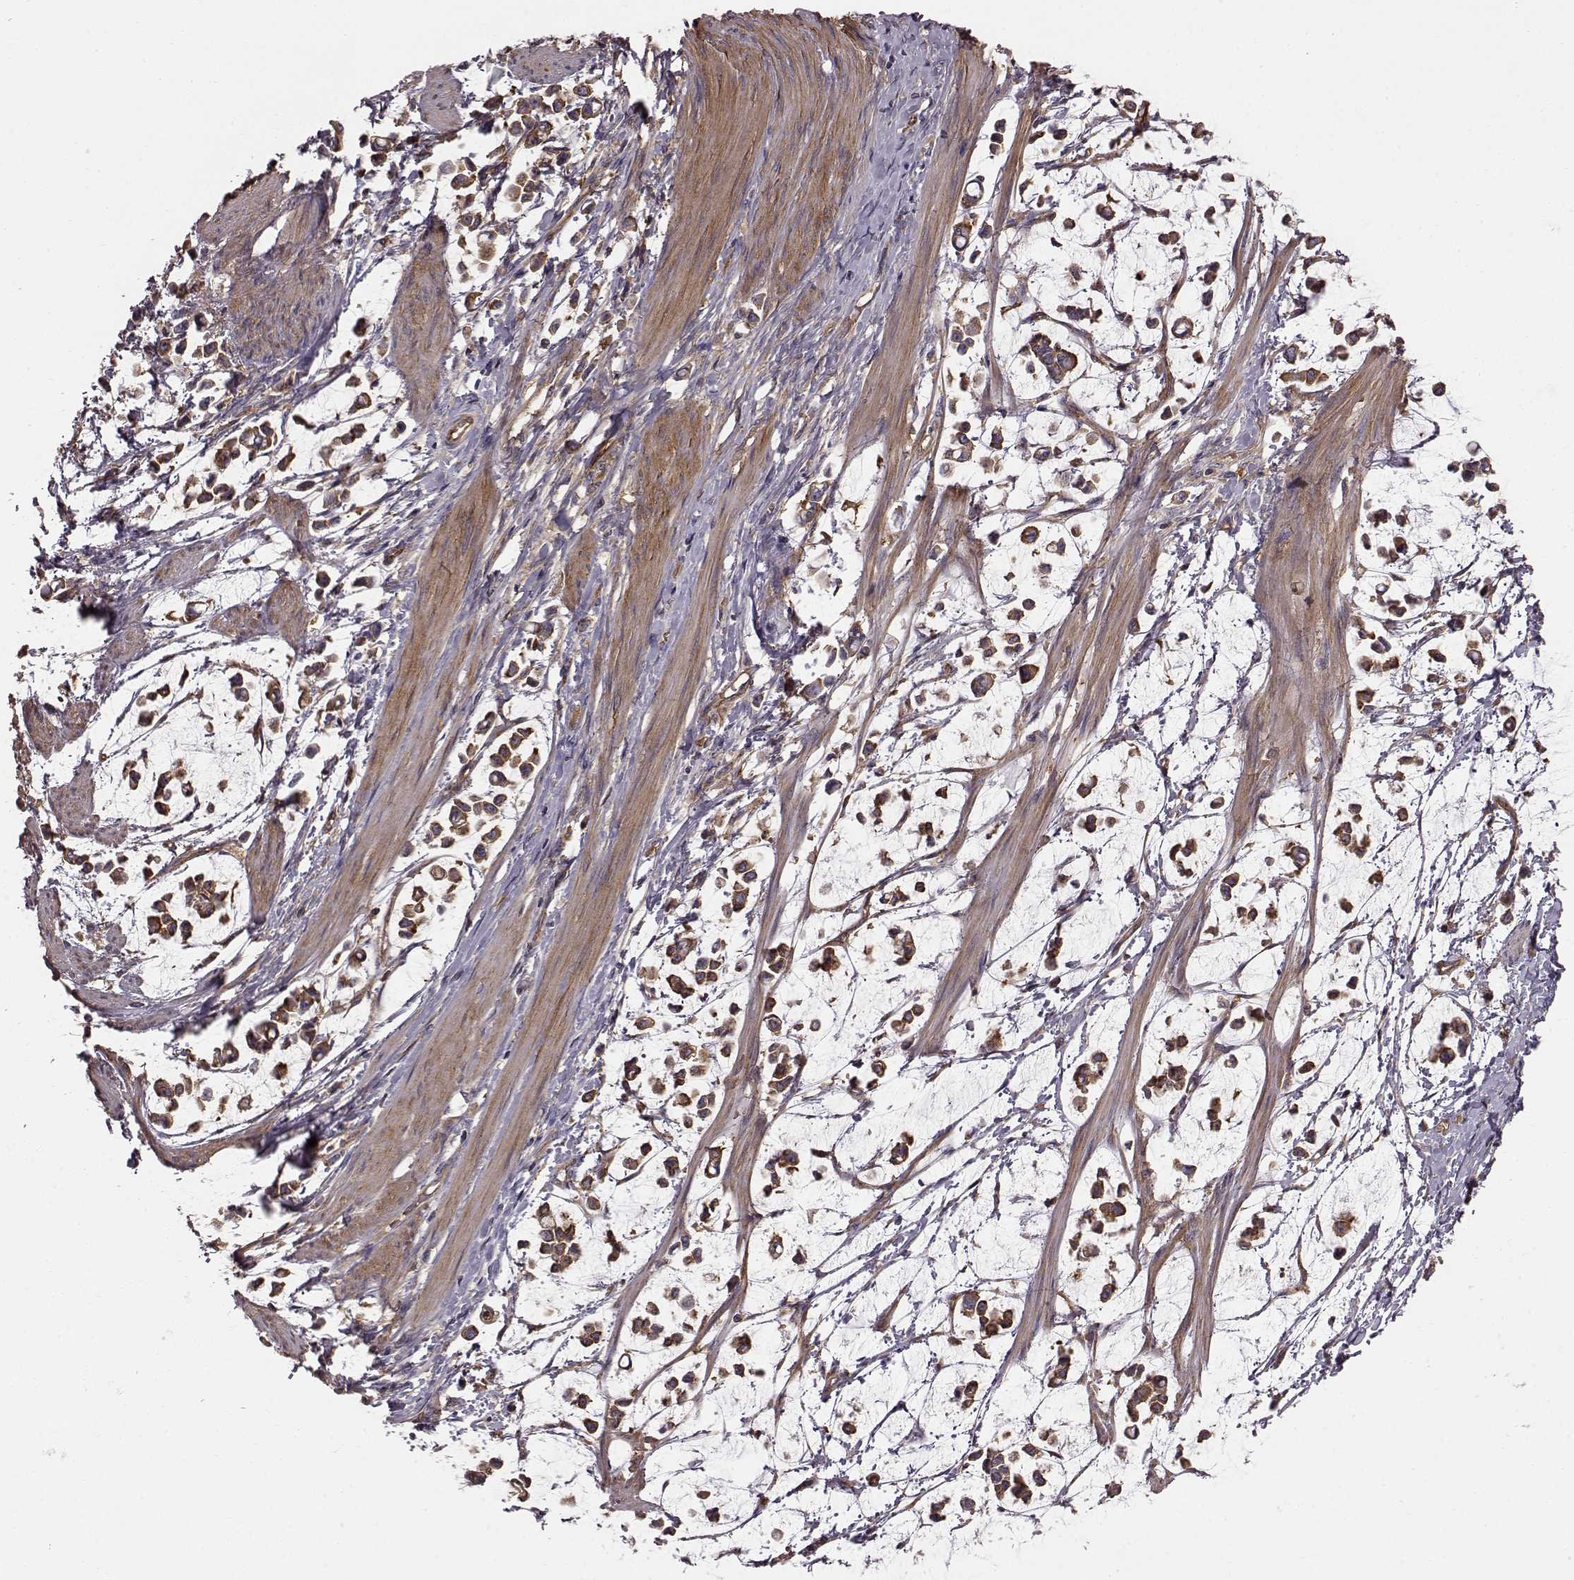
{"staining": {"intensity": "strong", "quantity": "25%-75%", "location": "cytoplasmic/membranous"}, "tissue": "stomach cancer", "cell_type": "Tumor cells", "image_type": "cancer", "snomed": [{"axis": "morphology", "description": "Adenocarcinoma, NOS"}, {"axis": "topography", "description": "Stomach"}], "caption": "Brown immunohistochemical staining in human stomach cancer reveals strong cytoplasmic/membranous positivity in approximately 25%-75% of tumor cells. Immunohistochemistry stains the protein of interest in brown and the nuclei are stained blue.", "gene": "RABGAP1", "patient": {"sex": "male", "age": 82}}